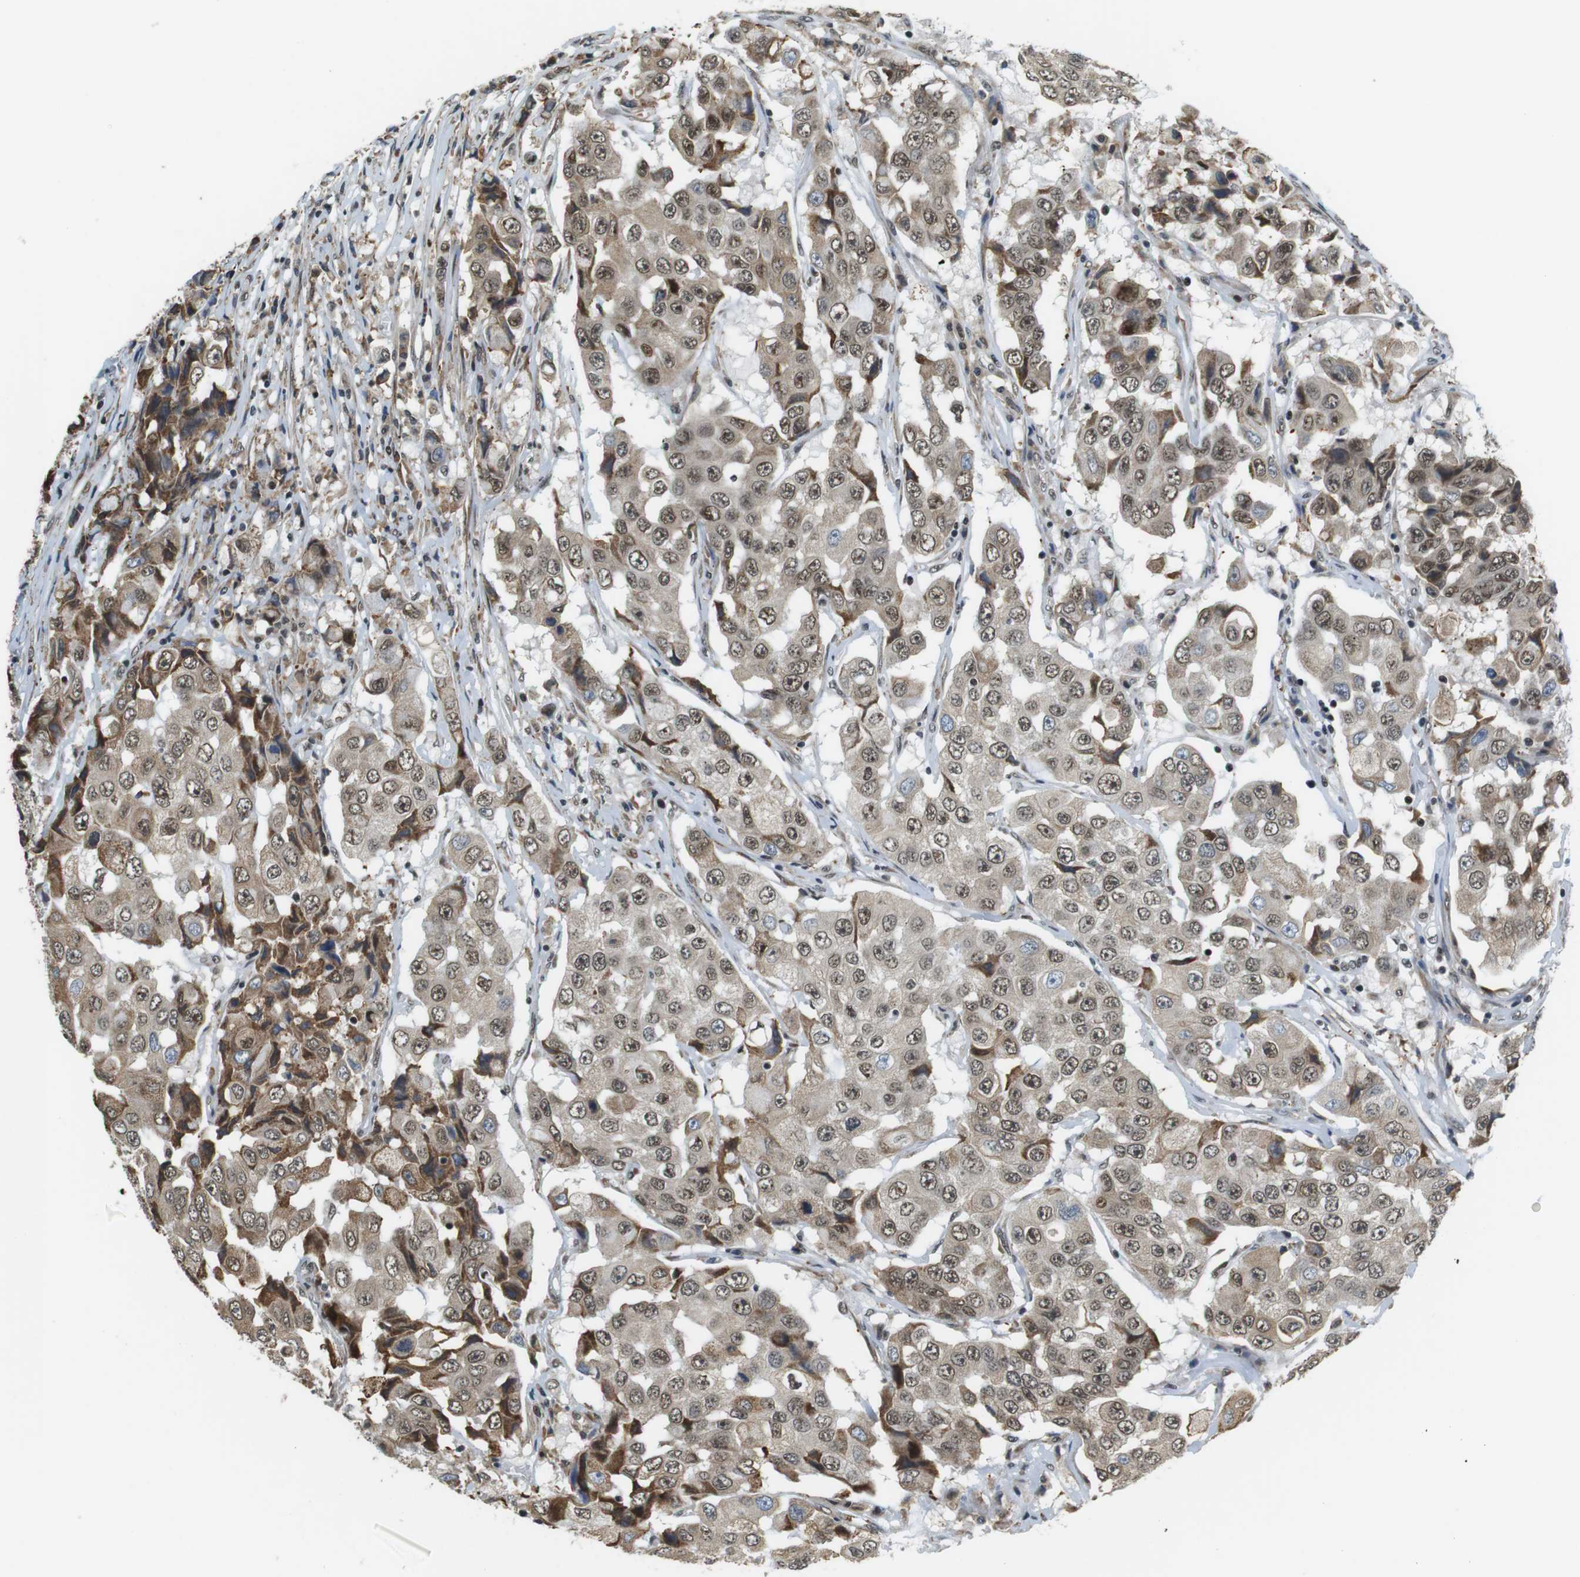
{"staining": {"intensity": "moderate", "quantity": ">75%", "location": "nuclear"}, "tissue": "breast cancer", "cell_type": "Tumor cells", "image_type": "cancer", "snomed": [{"axis": "morphology", "description": "Duct carcinoma"}, {"axis": "topography", "description": "Breast"}], "caption": "A micrograph of breast cancer stained for a protein displays moderate nuclear brown staining in tumor cells. The protein of interest is shown in brown color, while the nuclei are stained blue.", "gene": "RNF38", "patient": {"sex": "female", "age": 27}}